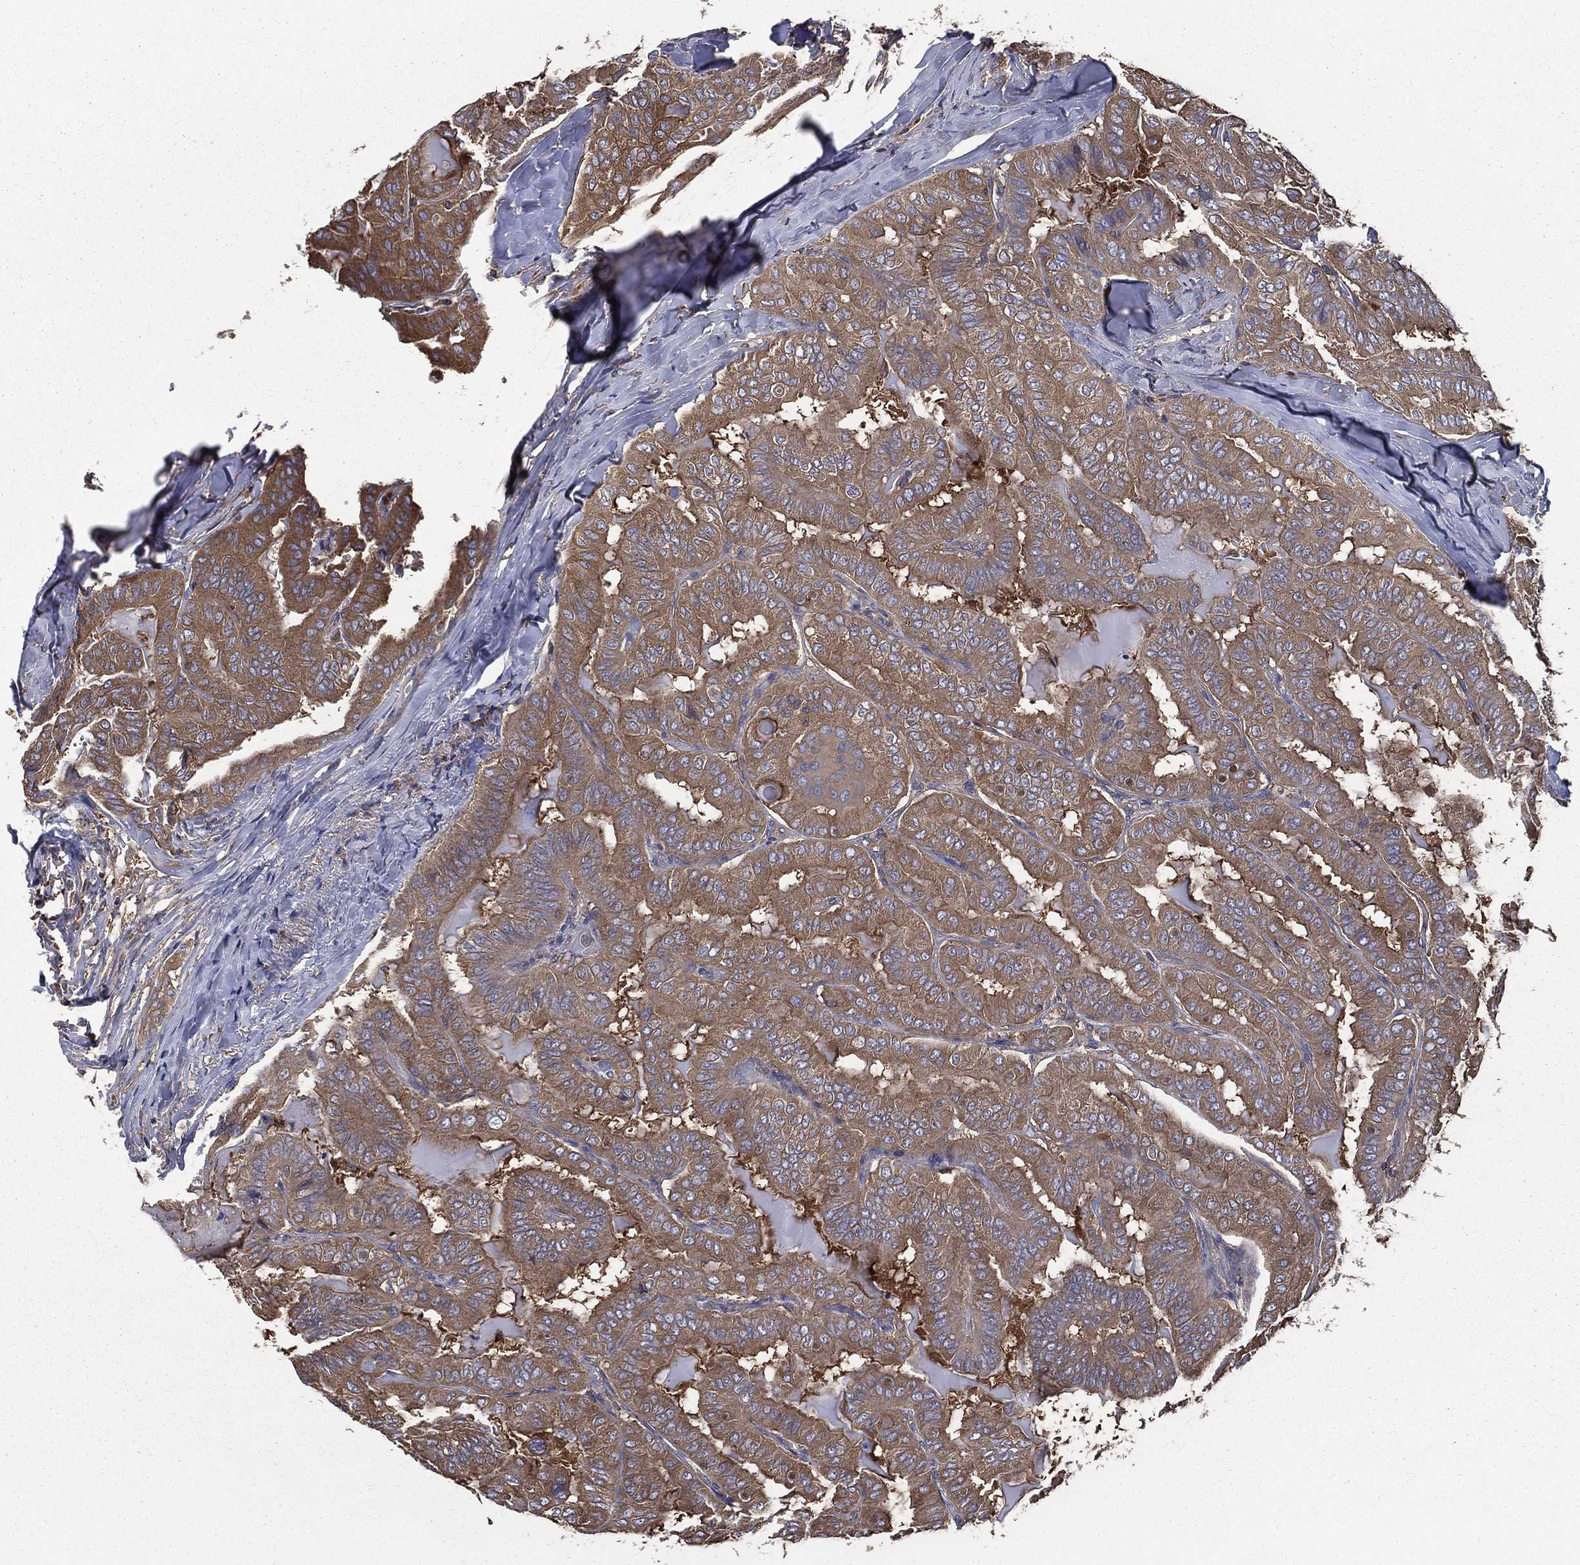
{"staining": {"intensity": "moderate", "quantity": ">75%", "location": "cytoplasmic/membranous"}, "tissue": "thyroid cancer", "cell_type": "Tumor cells", "image_type": "cancer", "snomed": [{"axis": "morphology", "description": "Papillary adenocarcinoma, NOS"}, {"axis": "topography", "description": "Thyroid gland"}], "caption": "An IHC image of tumor tissue is shown. Protein staining in brown shows moderate cytoplasmic/membranous positivity in thyroid cancer within tumor cells. (Brightfield microscopy of DAB IHC at high magnification).", "gene": "SARS1", "patient": {"sex": "female", "age": 68}}